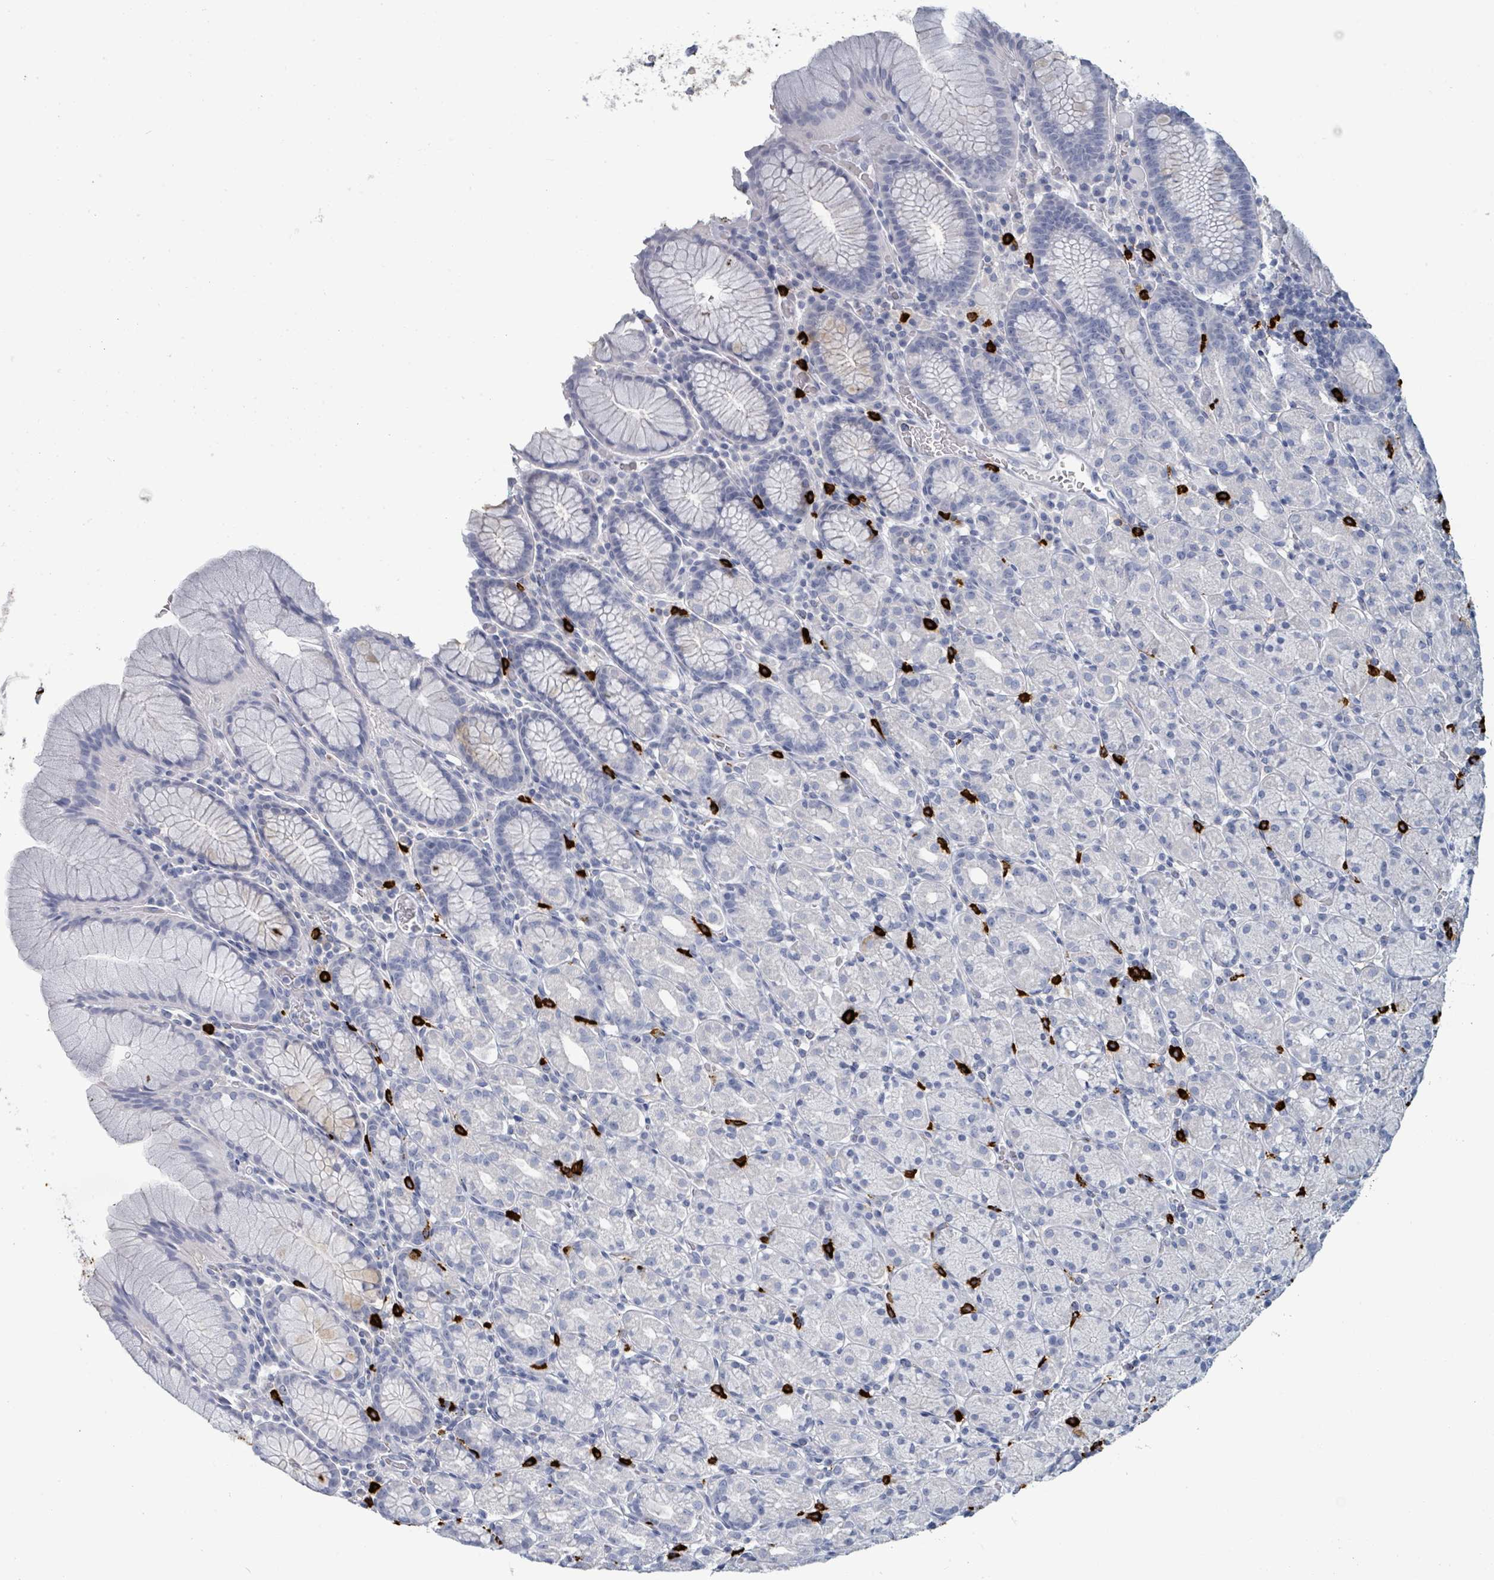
{"staining": {"intensity": "weak", "quantity": "<25%", "location": "cytoplasmic/membranous"}, "tissue": "stomach", "cell_type": "Glandular cells", "image_type": "normal", "snomed": [{"axis": "morphology", "description": "Normal tissue, NOS"}, {"axis": "topography", "description": "Stomach, upper"}, {"axis": "topography", "description": "Stomach"}], "caption": "The histopathology image displays no significant positivity in glandular cells of stomach. (DAB (3,3'-diaminobenzidine) IHC, high magnification).", "gene": "VPS13D", "patient": {"sex": "male", "age": 62}}